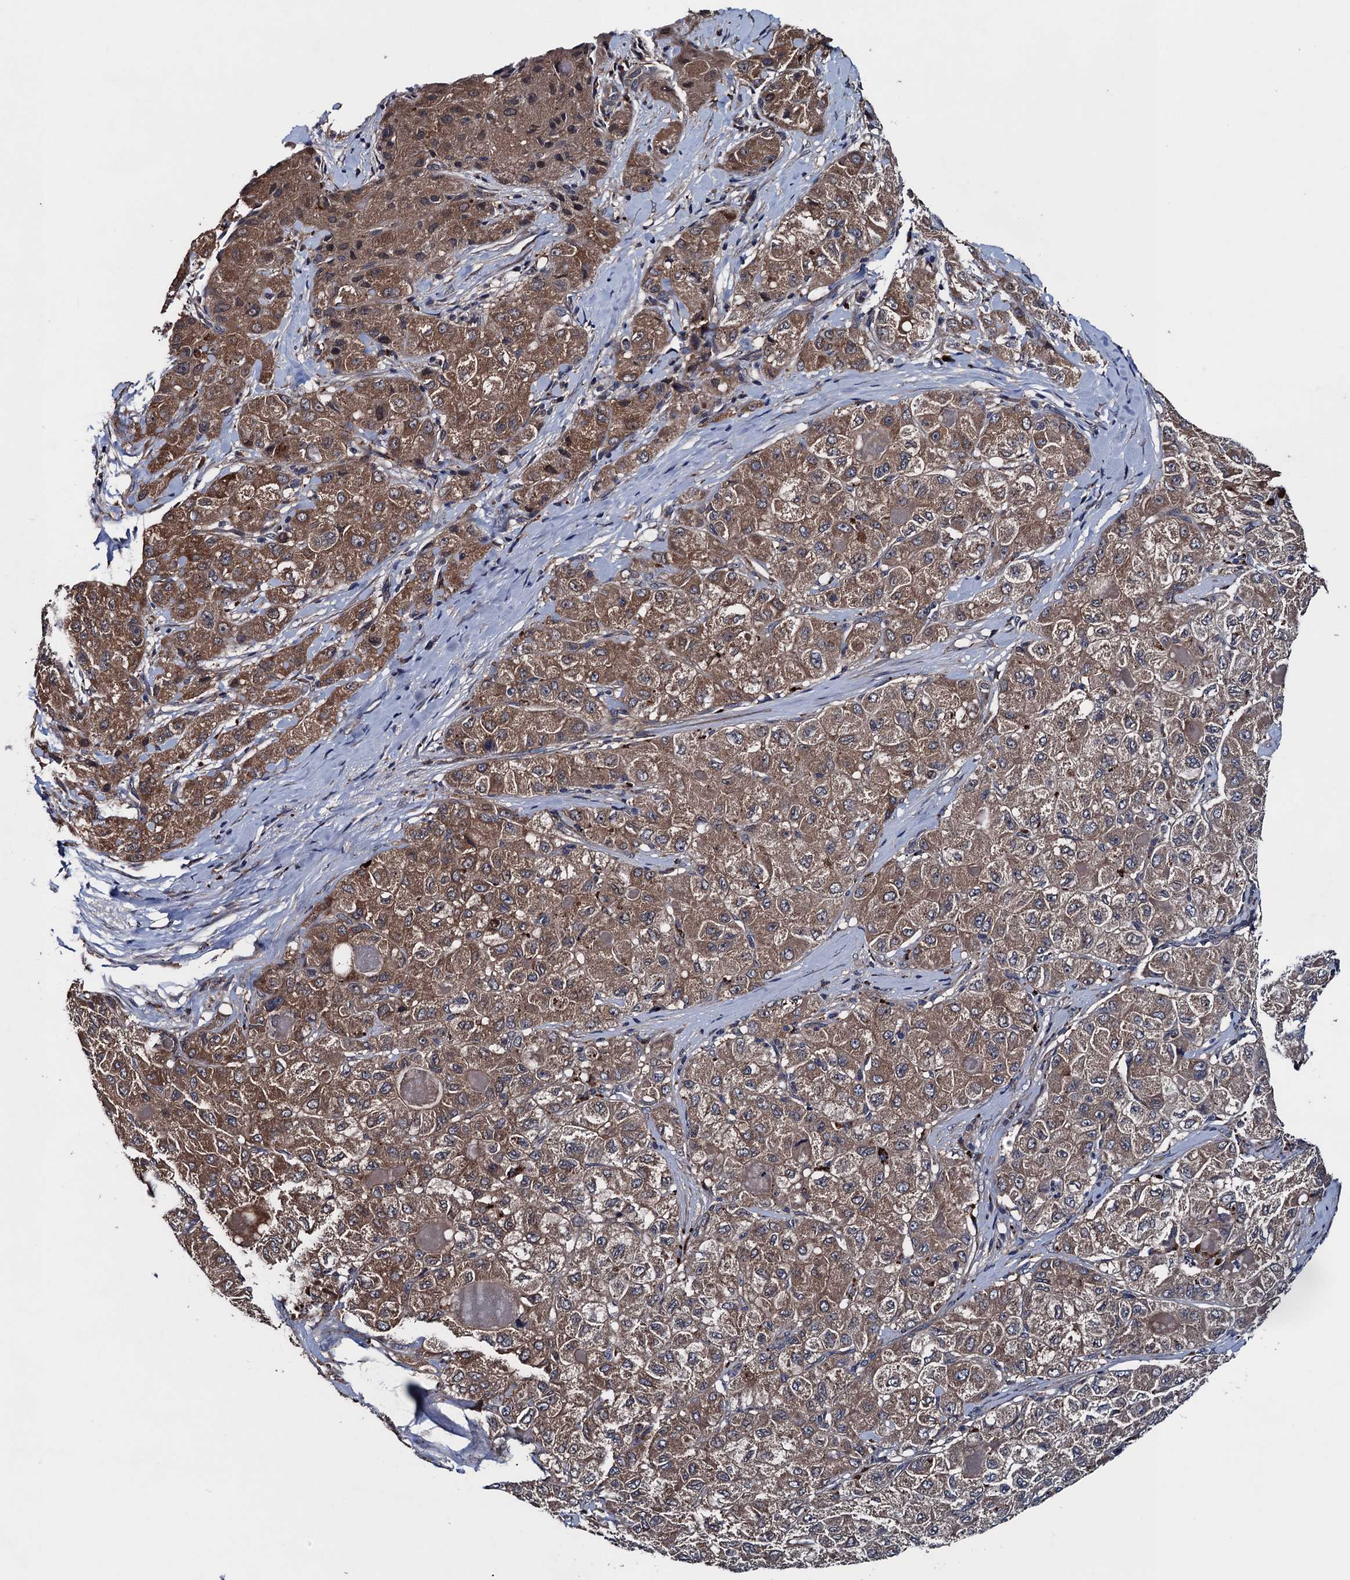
{"staining": {"intensity": "moderate", "quantity": ">75%", "location": "cytoplasmic/membranous"}, "tissue": "liver cancer", "cell_type": "Tumor cells", "image_type": "cancer", "snomed": [{"axis": "morphology", "description": "Carcinoma, Hepatocellular, NOS"}, {"axis": "topography", "description": "Liver"}], "caption": "DAB immunohistochemical staining of human hepatocellular carcinoma (liver) demonstrates moderate cytoplasmic/membranous protein staining in approximately >75% of tumor cells. The protein is shown in brown color, while the nuclei are stained blue.", "gene": "BLTP3B", "patient": {"sex": "male", "age": 80}}